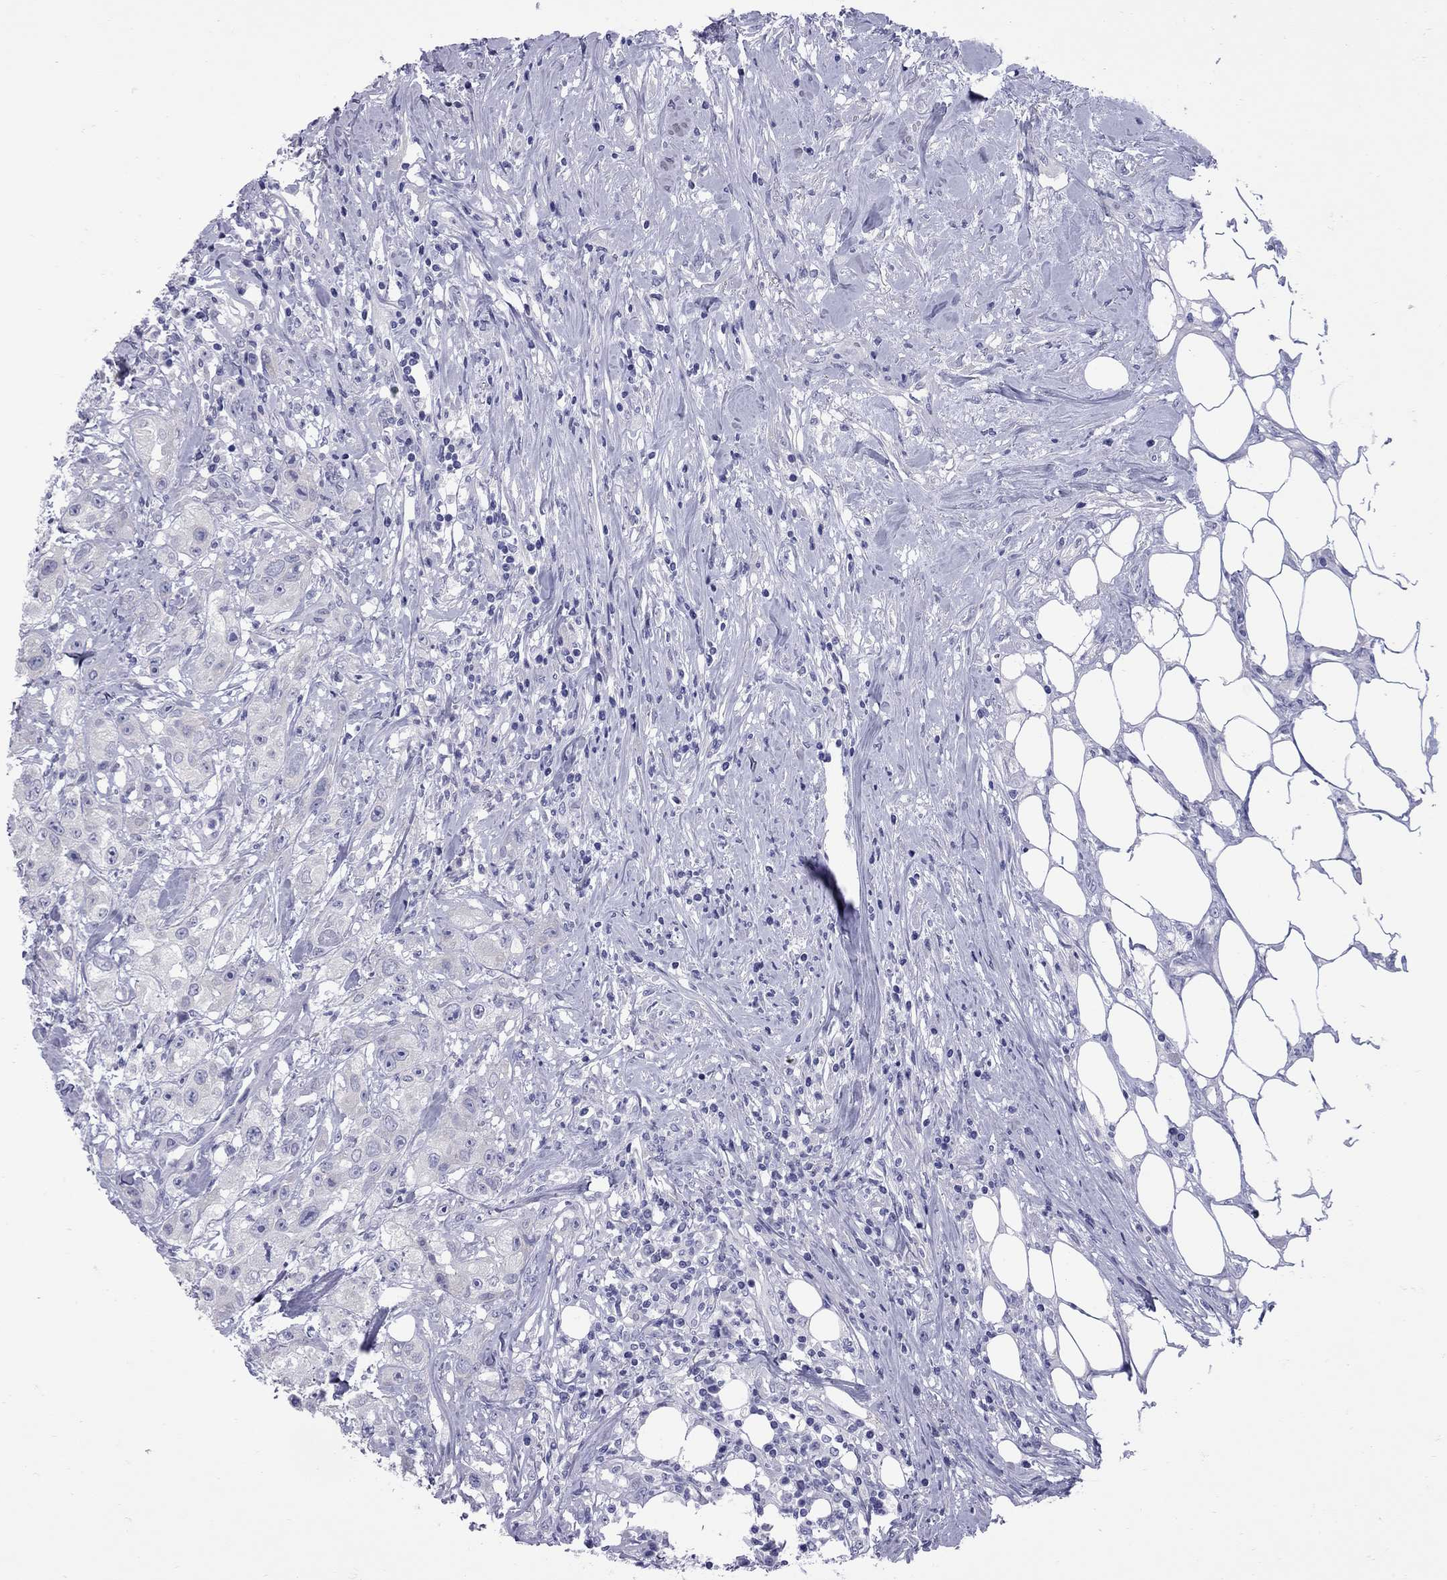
{"staining": {"intensity": "negative", "quantity": "none", "location": "none"}, "tissue": "urothelial cancer", "cell_type": "Tumor cells", "image_type": "cancer", "snomed": [{"axis": "morphology", "description": "Urothelial carcinoma, High grade"}, {"axis": "topography", "description": "Urinary bladder"}], "caption": "The image exhibits no staining of tumor cells in urothelial cancer.", "gene": "EPPIN", "patient": {"sex": "male", "age": 79}}